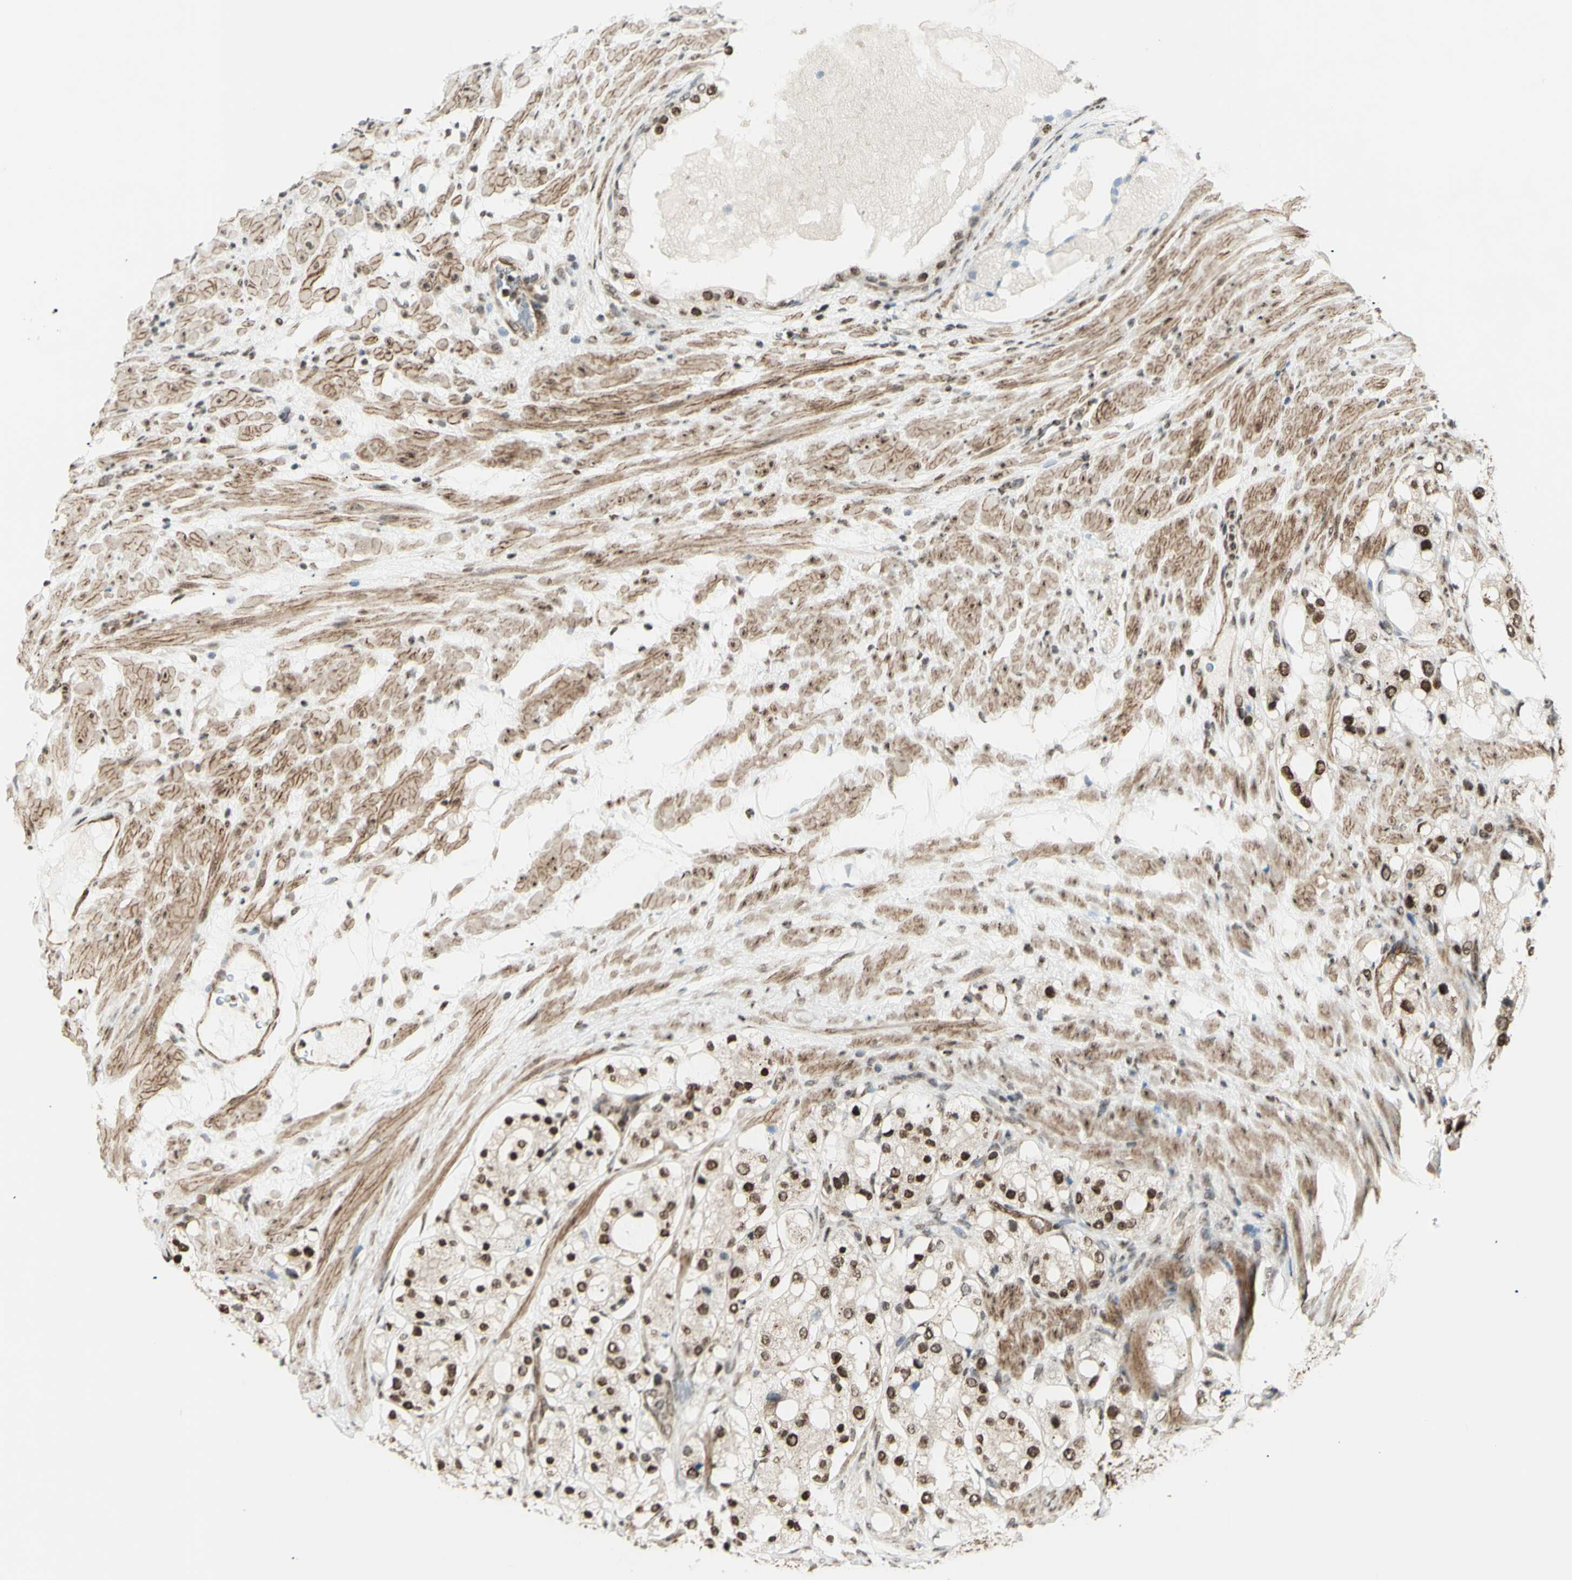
{"staining": {"intensity": "moderate", "quantity": "25%-75%", "location": "nuclear"}, "tissue": "prostate cancer", "cell_type": "Tumor cells", "image_type": "cancer", "snomed": [{"axis": "morphology", "description": "Adenocarcinoma, High grade"}, {"axis": "topography", "description": "Prostate"}], "caption": "IHC (DAB (3,3'-diaminobenzidine)) staining of human prostate high-grade adenocarcinoma demonstrates moderate nuclear protein expression in about 25%-75% of tumor cells.", "gene": "ZMYM6", "patient": {"sex": "male", "age": 65}}